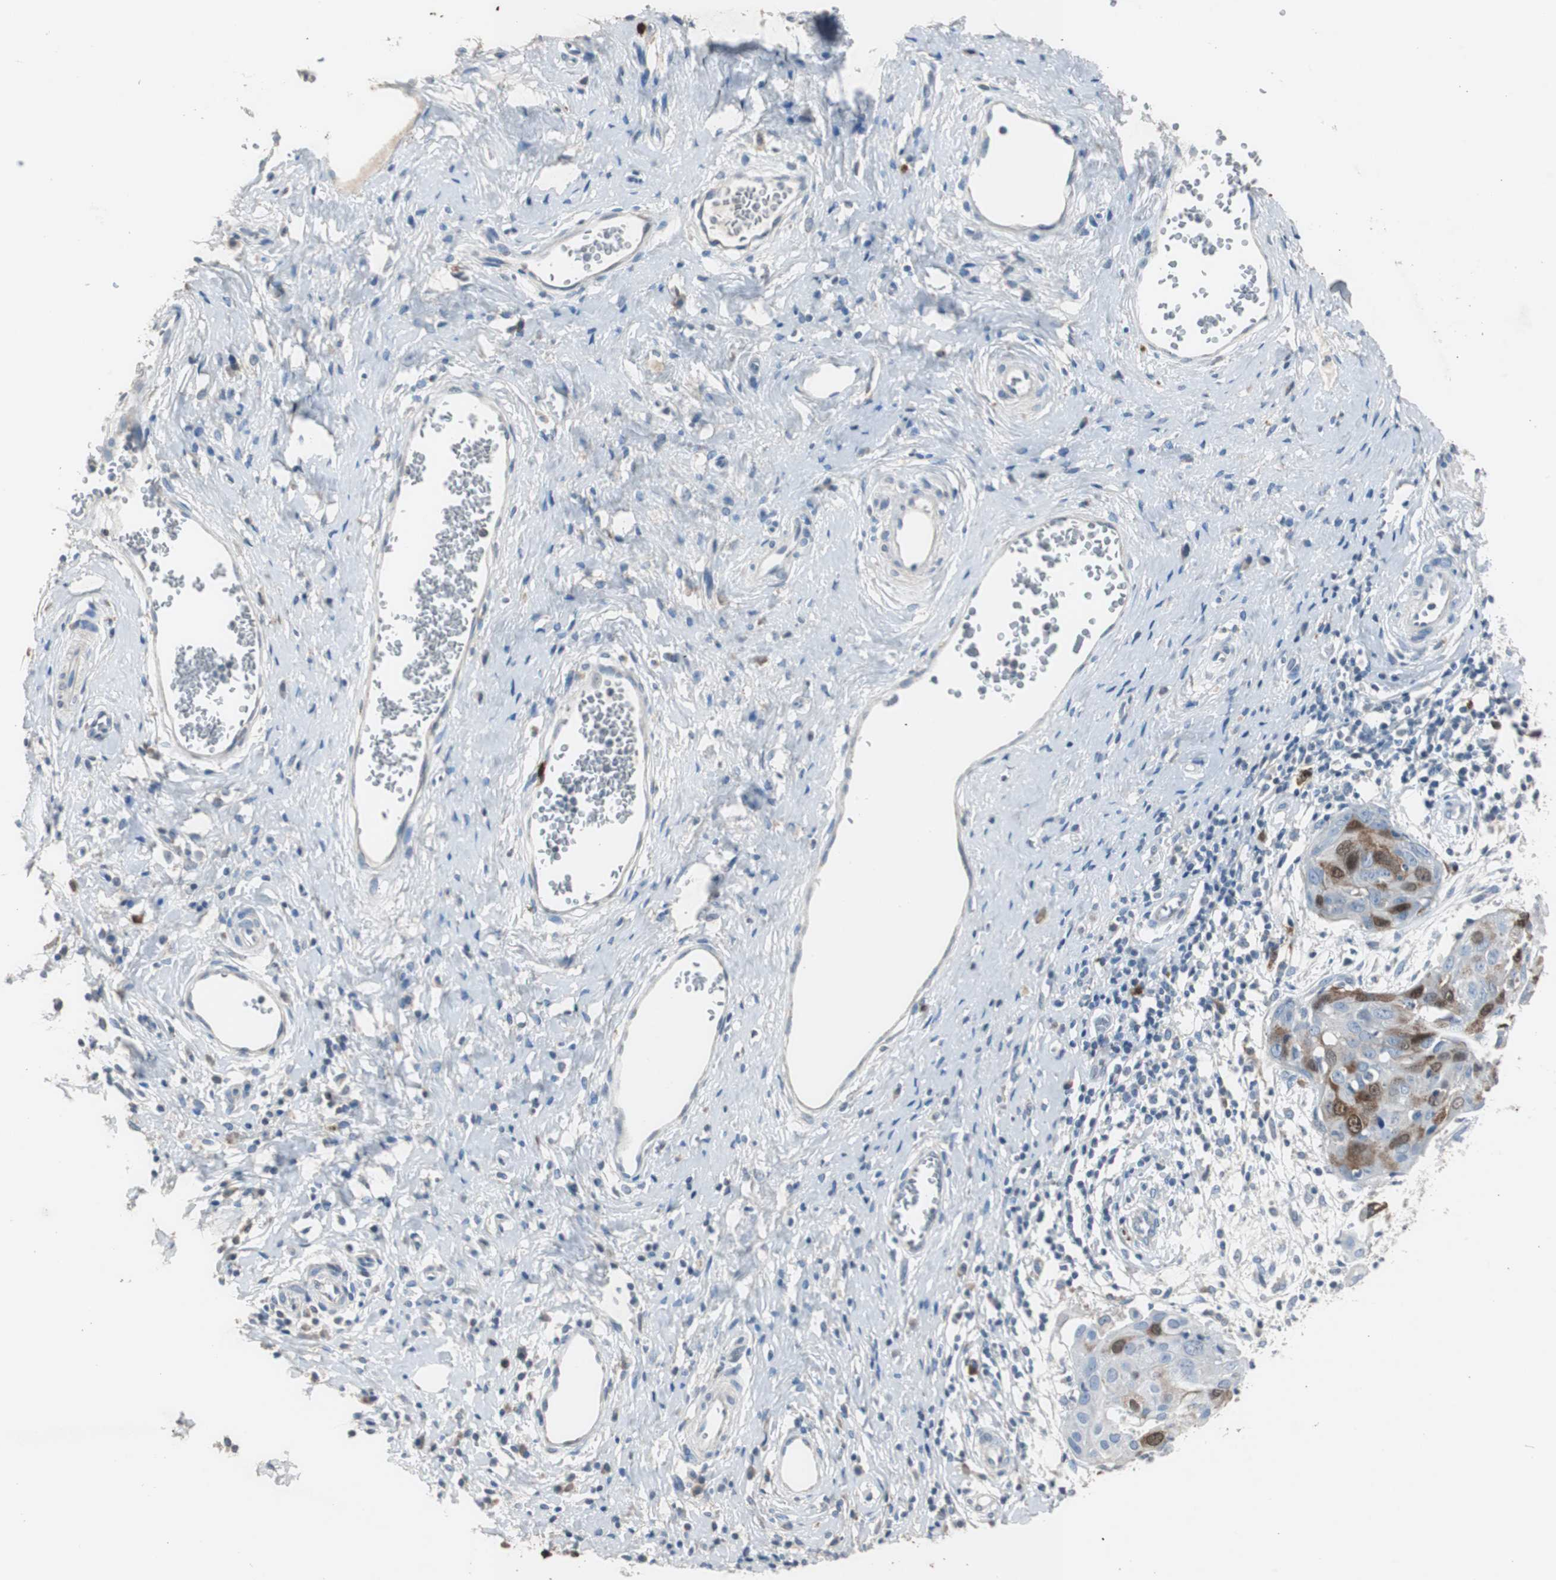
{"staining": {"intensity": "strong", "quantity": "25%-75%", "location": "cytoplasmic/membranous"}, "tissue": "cervical cancer", "cell_type": "Tumor cells", "image_type": "cancer", "snomed": [{"axis": "morphology", "description": "Squamous cell carcinoma, NOS"}, {"axis": "topography", "description": "Cervix"}], "caption": "There is high levels of strong cytoplasmic/membranous expression in tumor cells of cervical cancer (squamous cell carcinoma), as demonstrated by immunohistochemical staining (brown color).", "gene": "TK1", "patient": {"sex": "female", "age": 38}}